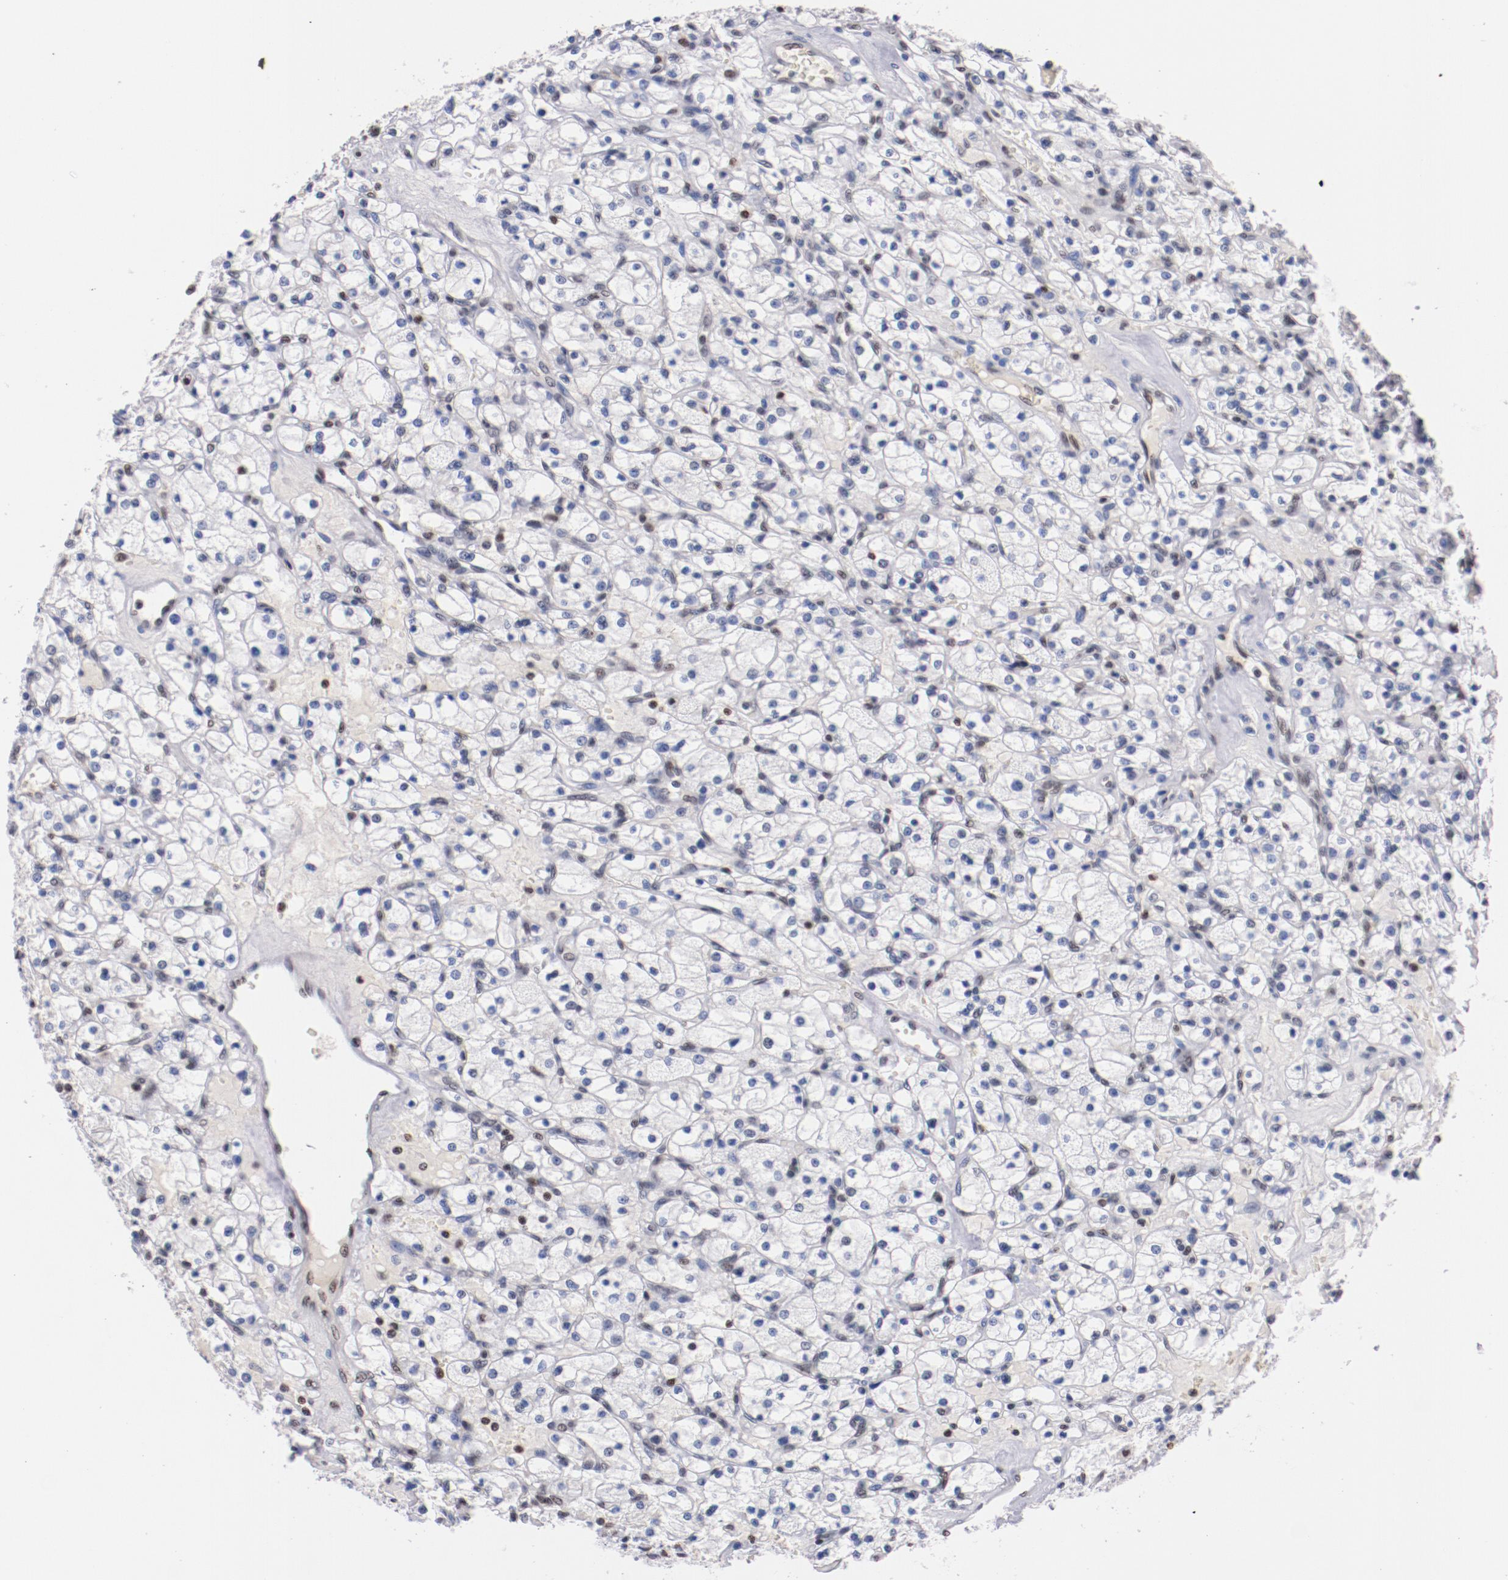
{"staining": {"intensity": "weak", "quantity": "<25%", "location": "nuclear"}, "tissue": "renal cancer", "cell_type": "Tumor cells", "image_type": "cancer", "snomed": [{"axis": "morphology", "description": "Adenocarcinoma, NOS"}, {"axis": "topography", "description": "Kidney"}], "caption": "IHC of renal cancer (adenocarcinoma) displays no expression in tumor cells.", "gene": "IFI16", "patient": {"sex": "female", "age": 83}}